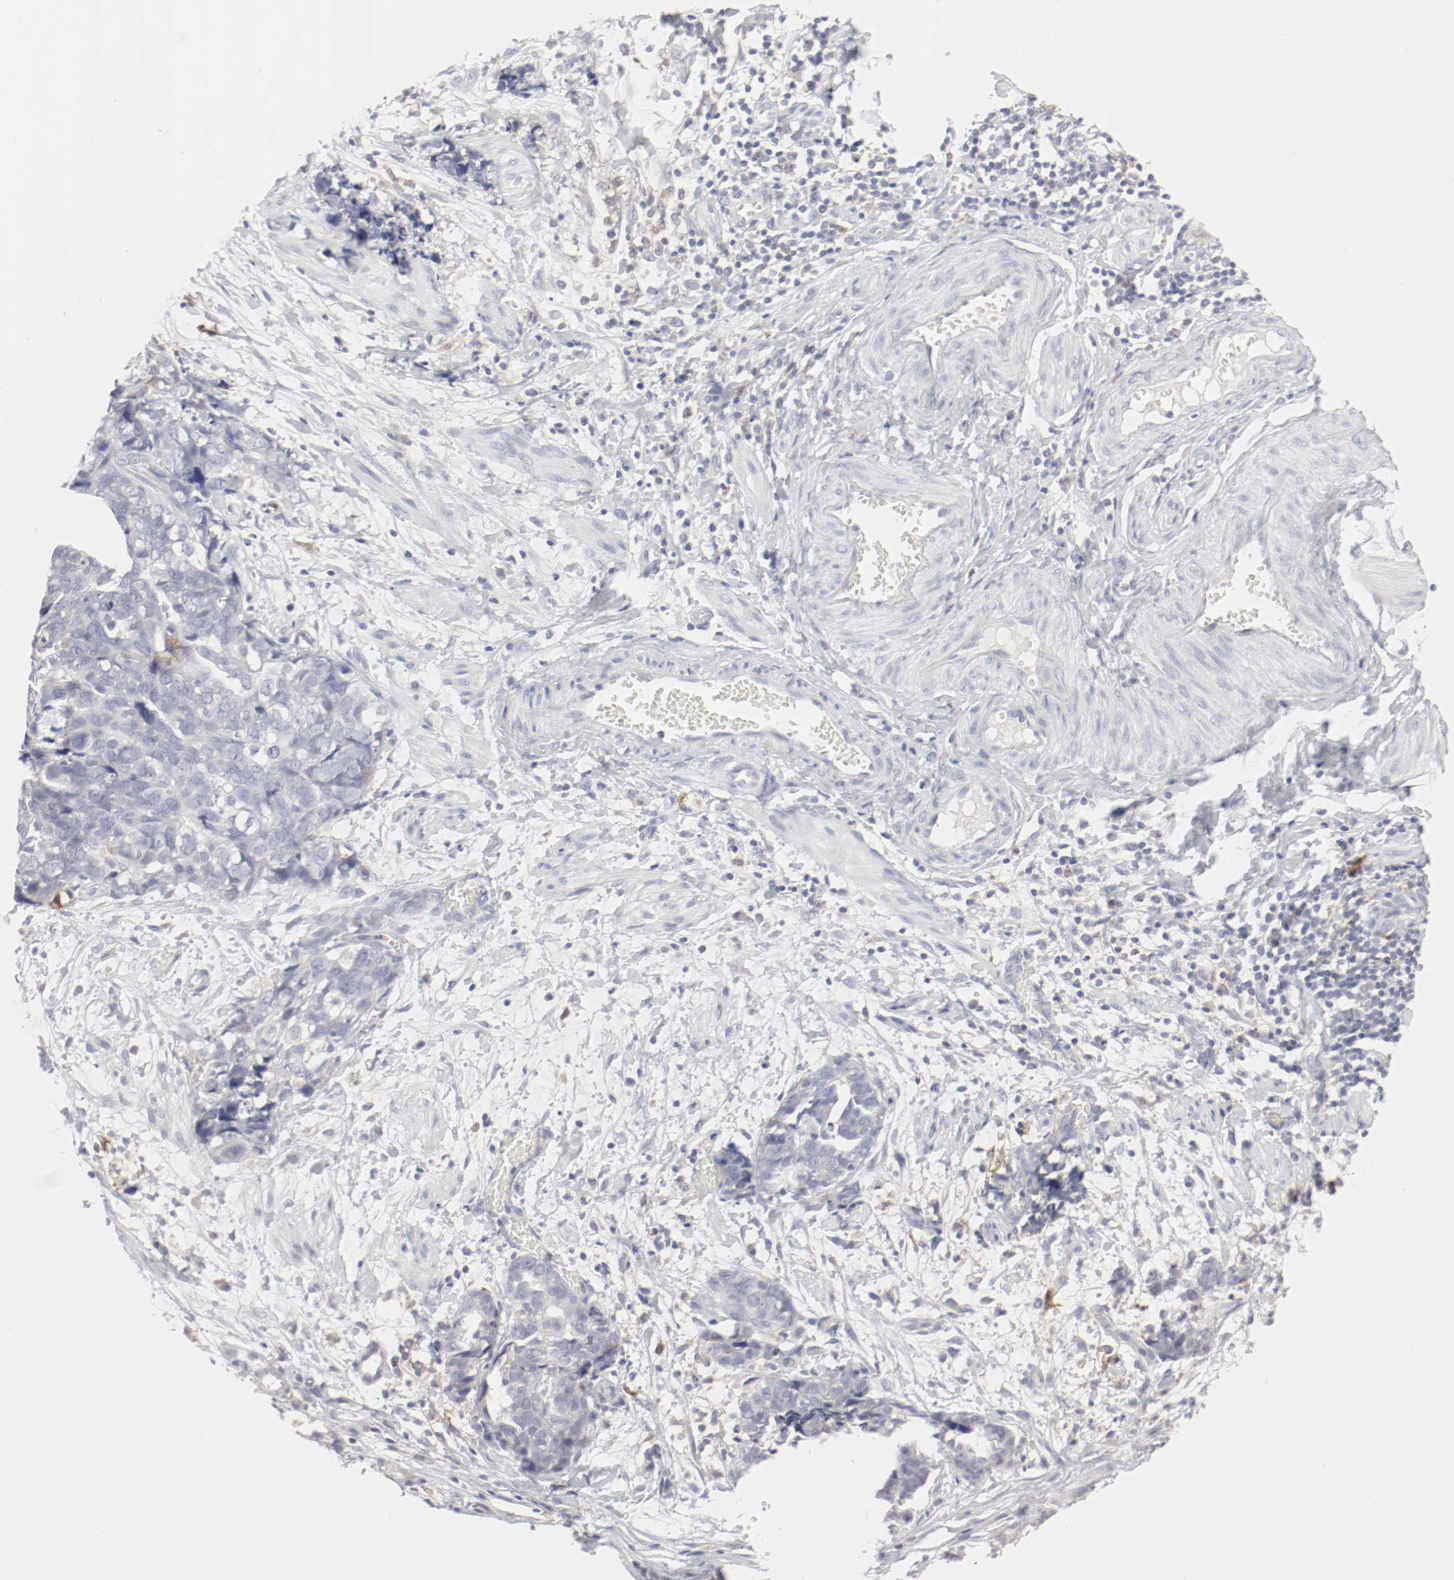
{"staining": {"intensity": "weak", "quantity": "<25%", "location": "cytoplasmic/membranous"}, "tissue": "ovarian cancer", "cell_type": "Tumor cells", "image_type": "cancer", "snomed": [{"axis": "morphology", "description": "Normal tissue, NOS"}, {"axis": "morphology", "description": "Cystadenocarcinoma, serous, NOS"}, {"axis": "topography", "description": "Fallopian tube"}, {"axis": "topography", "description": "Ovary"}], "caption": "Histopathology image shows no significant protein expression in tumor cells of ovarian cancer. Nuclei are stained in blue.", "gene": "ITGAX", "patient": {"sex": "female", "age": 56}}